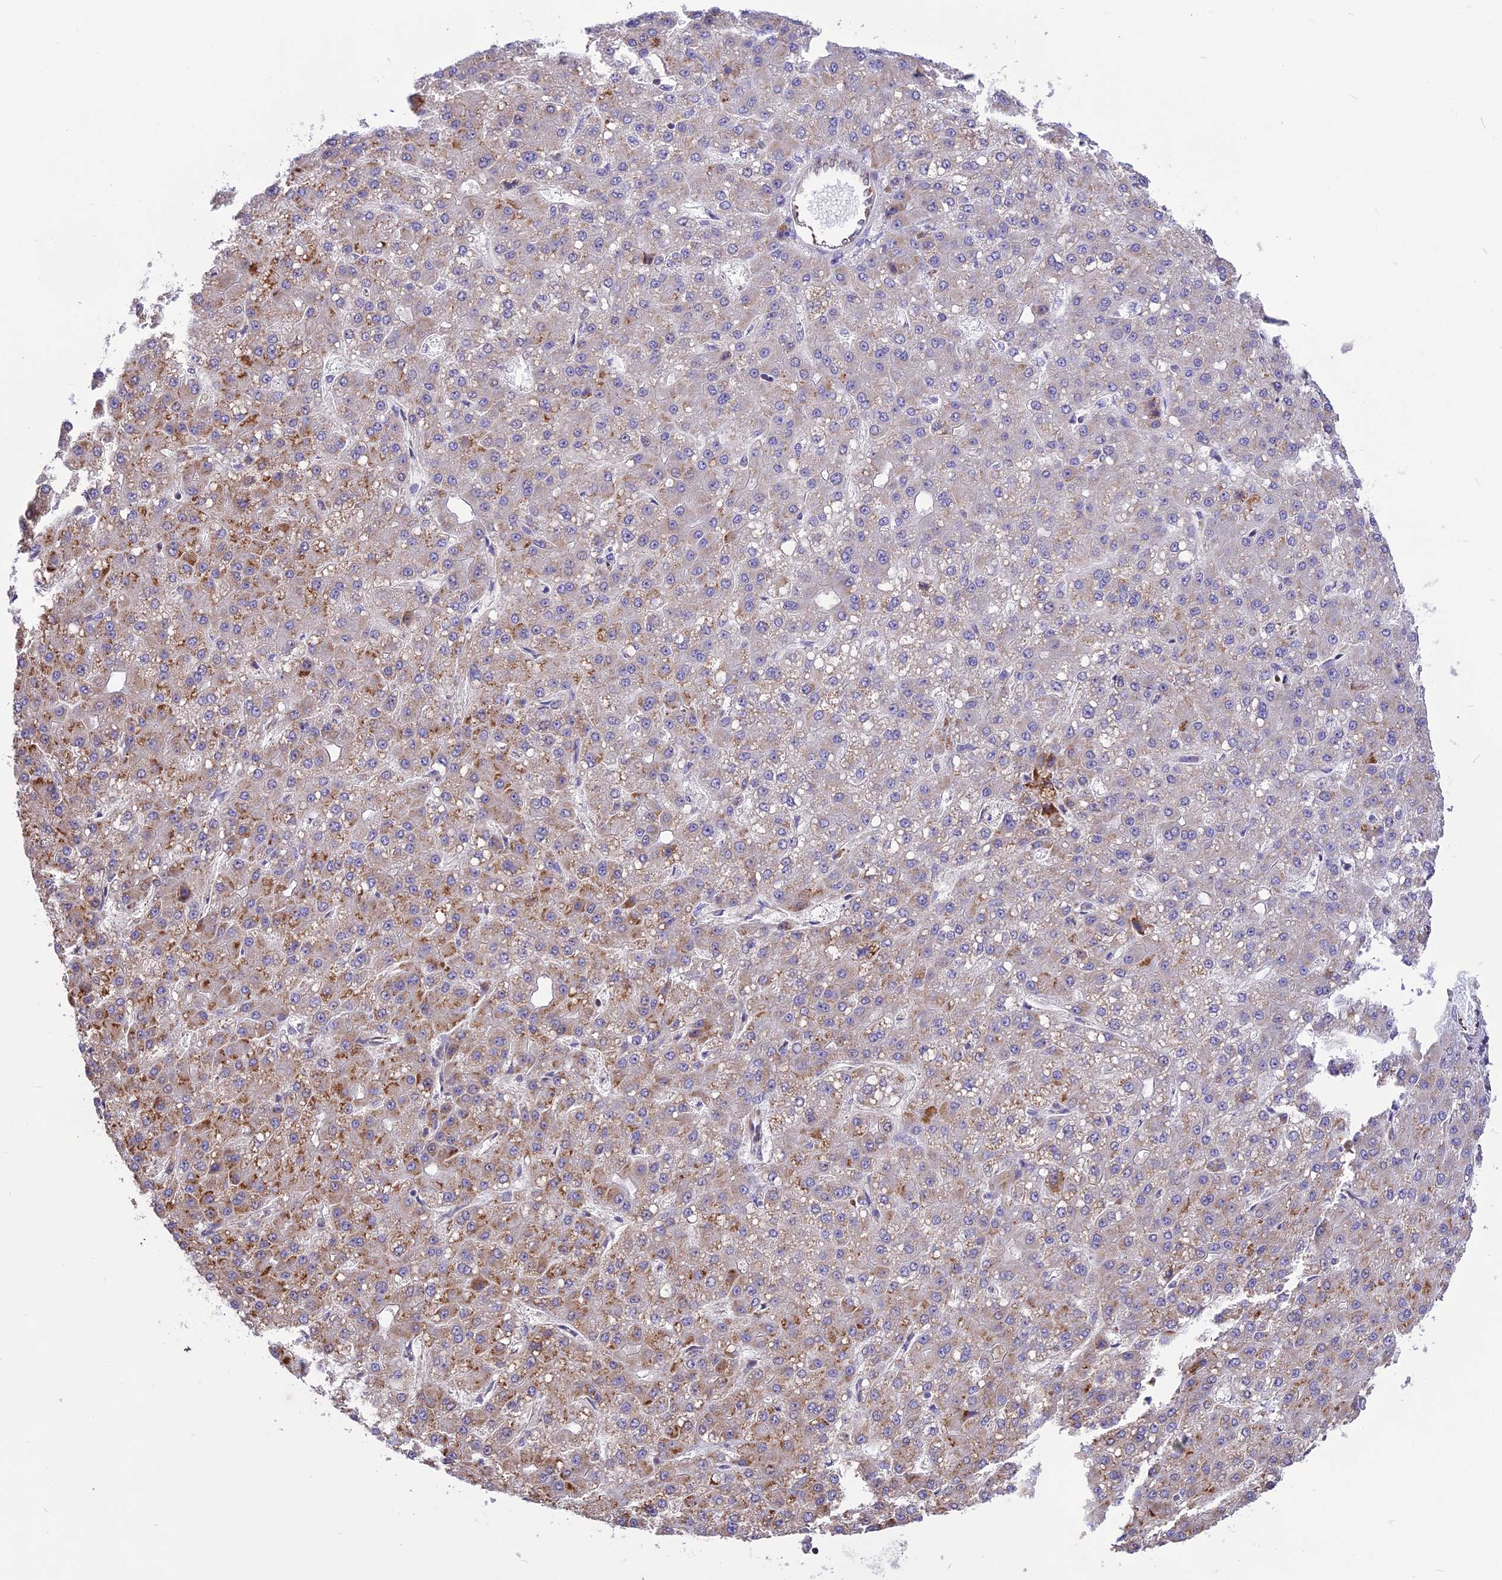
{"staining": {"intensity": "moderate", "quantity": "<25%", "location": "cytoplasmic/membranous"}, "tissue": "liver cancer", "cell_type": "Tumor cells", "image_type": "cancer", "snomed": [{"axis": "morphology", "description": "Carcinoma, Hepatocellular, NOS"}, {"axis": "topography", "description": "Liver"}], "caption": "Protein staining shows moderate cytoplasmic/membranous staining in approximately <25% of tumor cells in liver hepatocellular carcinoma. Using DAB (3,3'-diaminobenzidine) (brown) and hematoxylin (blue) stains, captured at high magnification using brightfield microscopy.", "gene": "DOC2B", "patient": {"sex": "male", "age": 67}}